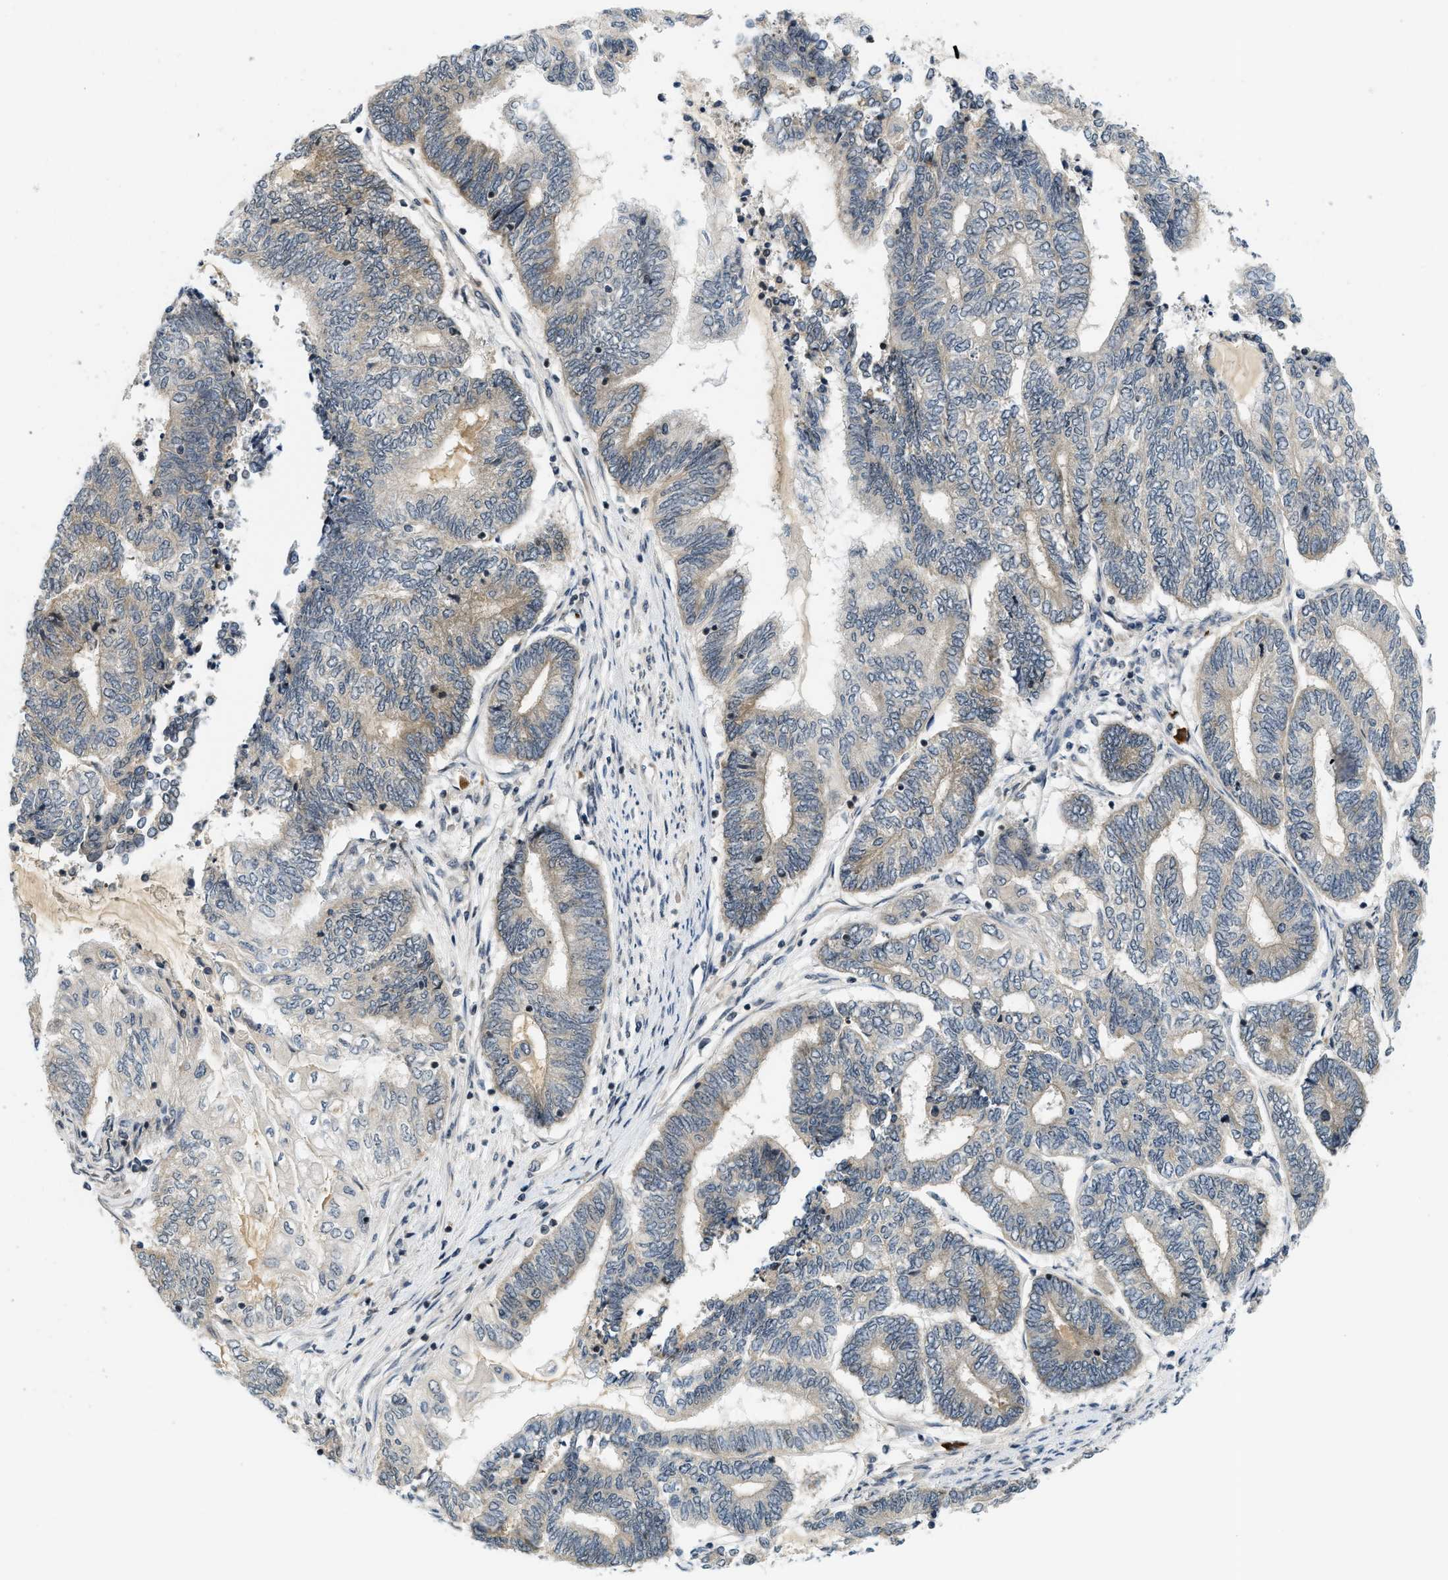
{"staining": {"intensity": "weak", "quantity": "<25%", "location": "cytoplasmic/membranous"}, "tissue": "endometrial cancer", "cell_type": "Tumor cells", "image_type": "cancer", "snomed": [{"axis": "morphology", "description": "Adenocarcinoma, NOS"}, {"axis": "topography", "description": "Uterus"}, {"axis": "topography", "description": "Endometrium"}], "caption": "Tumor cells show no significant expression in endometrial cancer.", "gene": "KMT2A", "patient": {"sex": "female", "age": 70}}